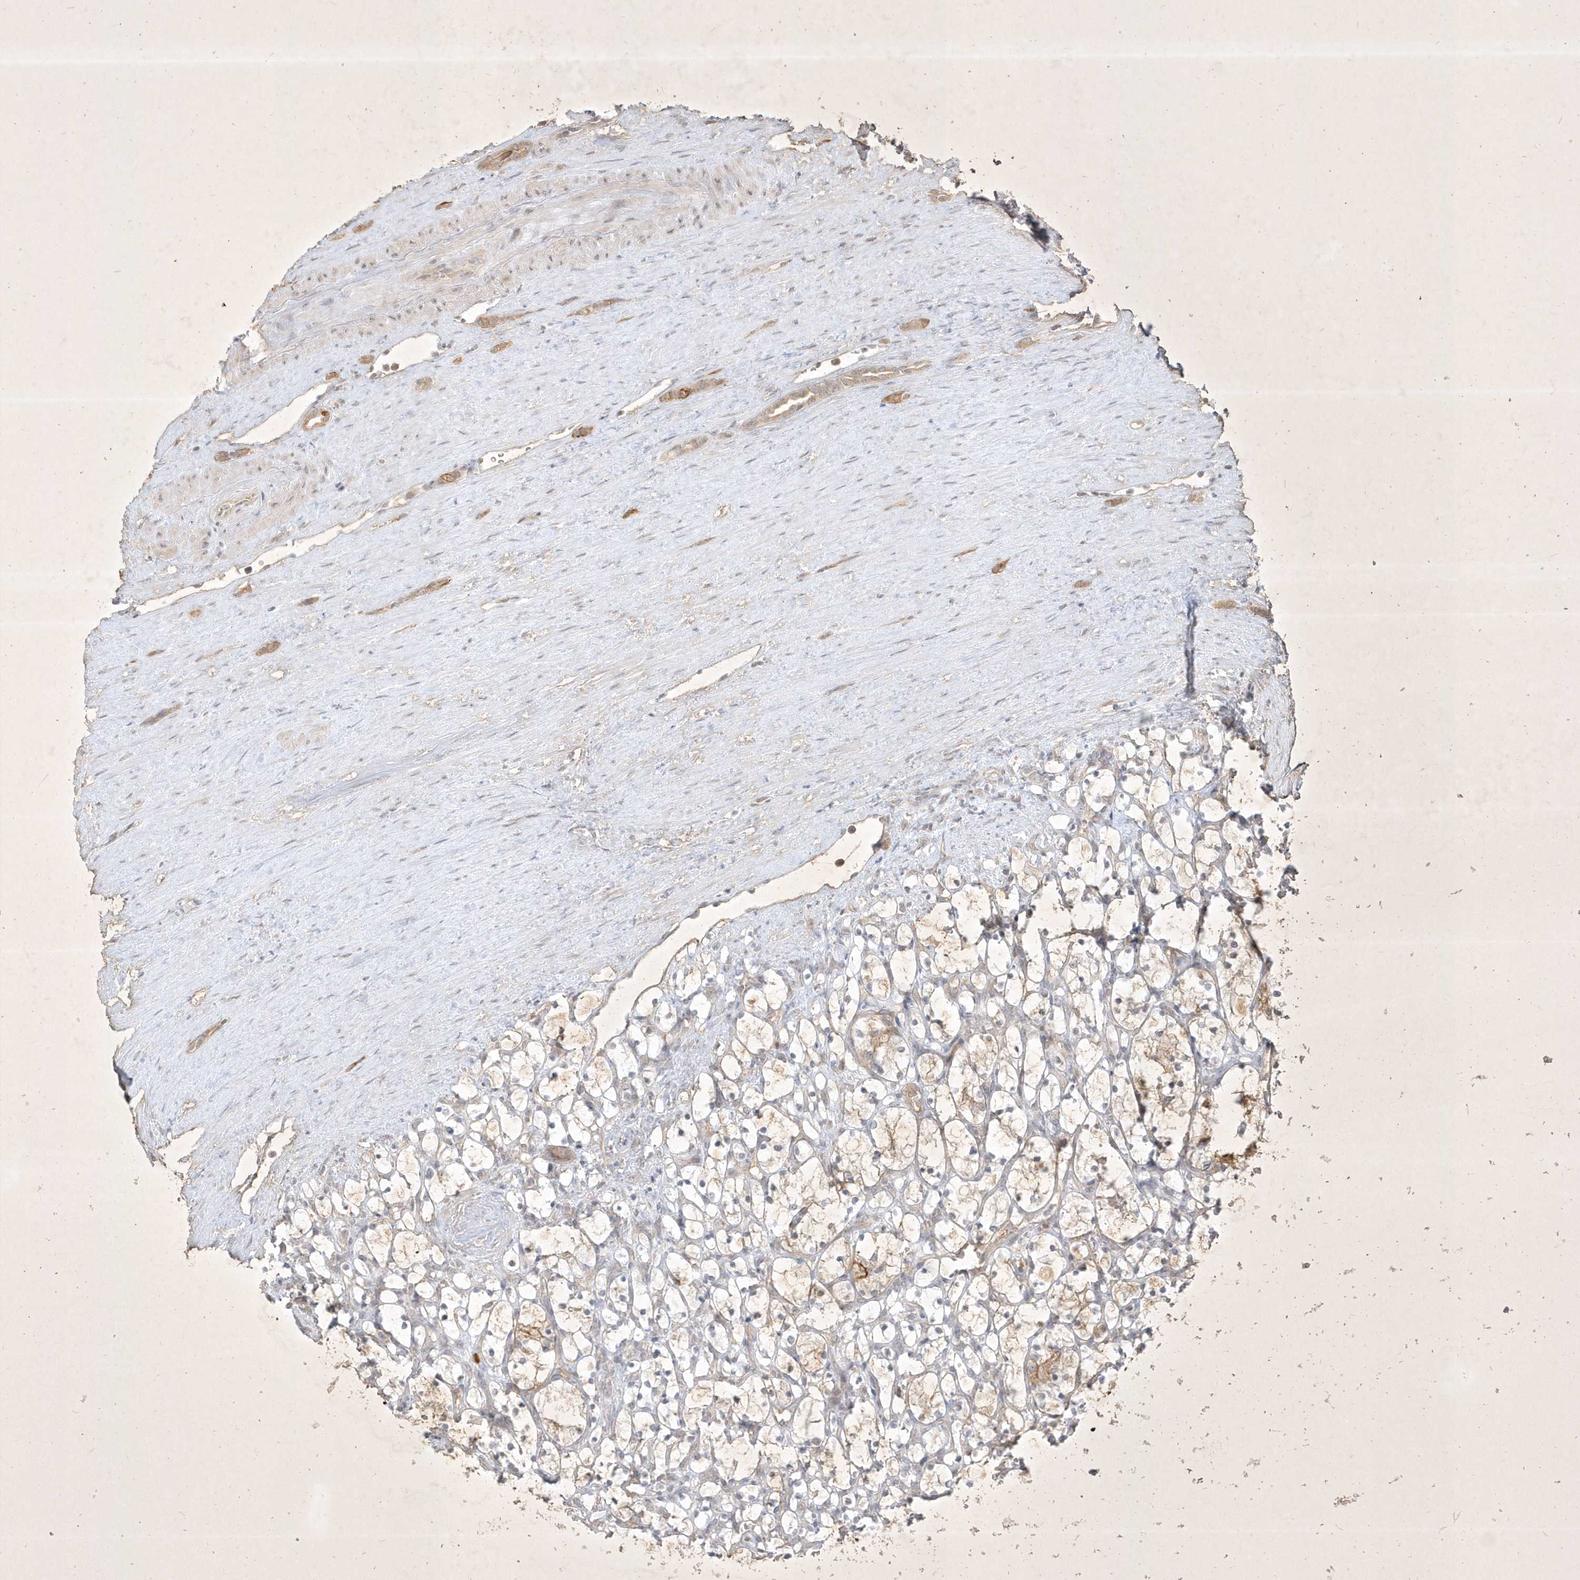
{"staining": {"intensity": "weak", "quantity": "<25%", "location": "cytoplasmic/membranous"}, "tissue": "renal cancer", "cell_type": "Tumor cells", "image_type": "cancer", "snomed": [{"axis": "morphology", "description": "Adenocarcinoma, NOS"}, {"axis": "topography", "description": "Kidney"}], "caption": "High power microscopy micrograph of an immunohistochemistry (IHC) image of renal cancer, revealing no significant staining in tumor cells. (Brightfield microscopy of DAB immunohistochemistry (IHC) at high magnification).", "gene": "BOD1", "patient": {"sex": "female", "age": 69}}